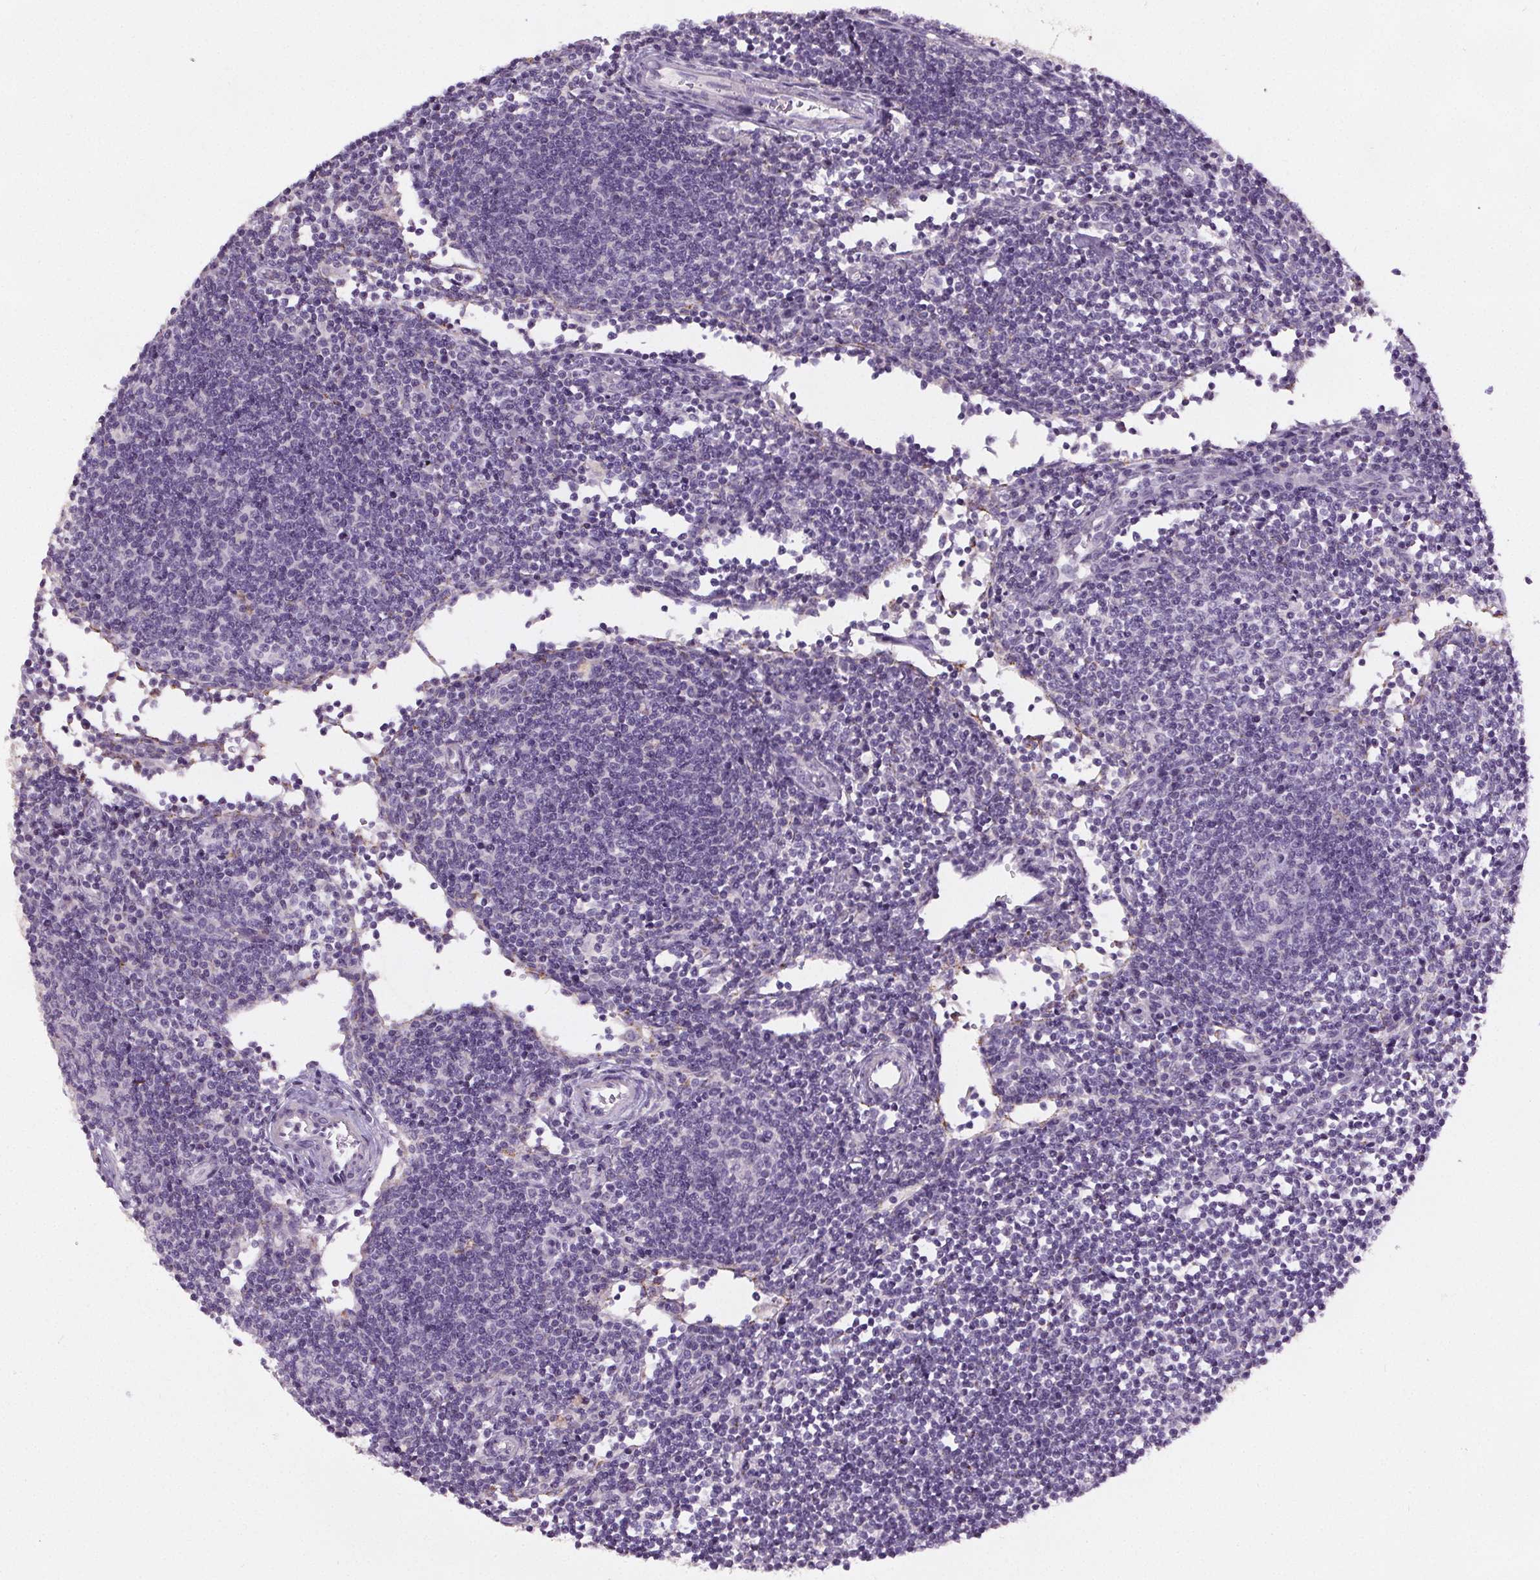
{"staining": {"intensity": "negative", "quantity": "none", "location": "none"}, "tissue": "lymph node", "cell_type": "Germinal center cells", "image_type": "normal", "snomed": [{"axis": "morphology", "description": "Normal tissue, NOS"}, {"axis": "topography", "description": "Lymph node"}], "caption": "High power microscopy histopathology image of an immunohistochemistry image of unremarkable lymph node, revealing no significant expression in germinal center cells. The staining was performed using DAB to visualize the protein expression in brown, while the nuclei were stained in blue with hematoxylin (Magnification: 20x).", "gene": "GPIHBP1", "patient": {"sex": "male", "age": 67}}